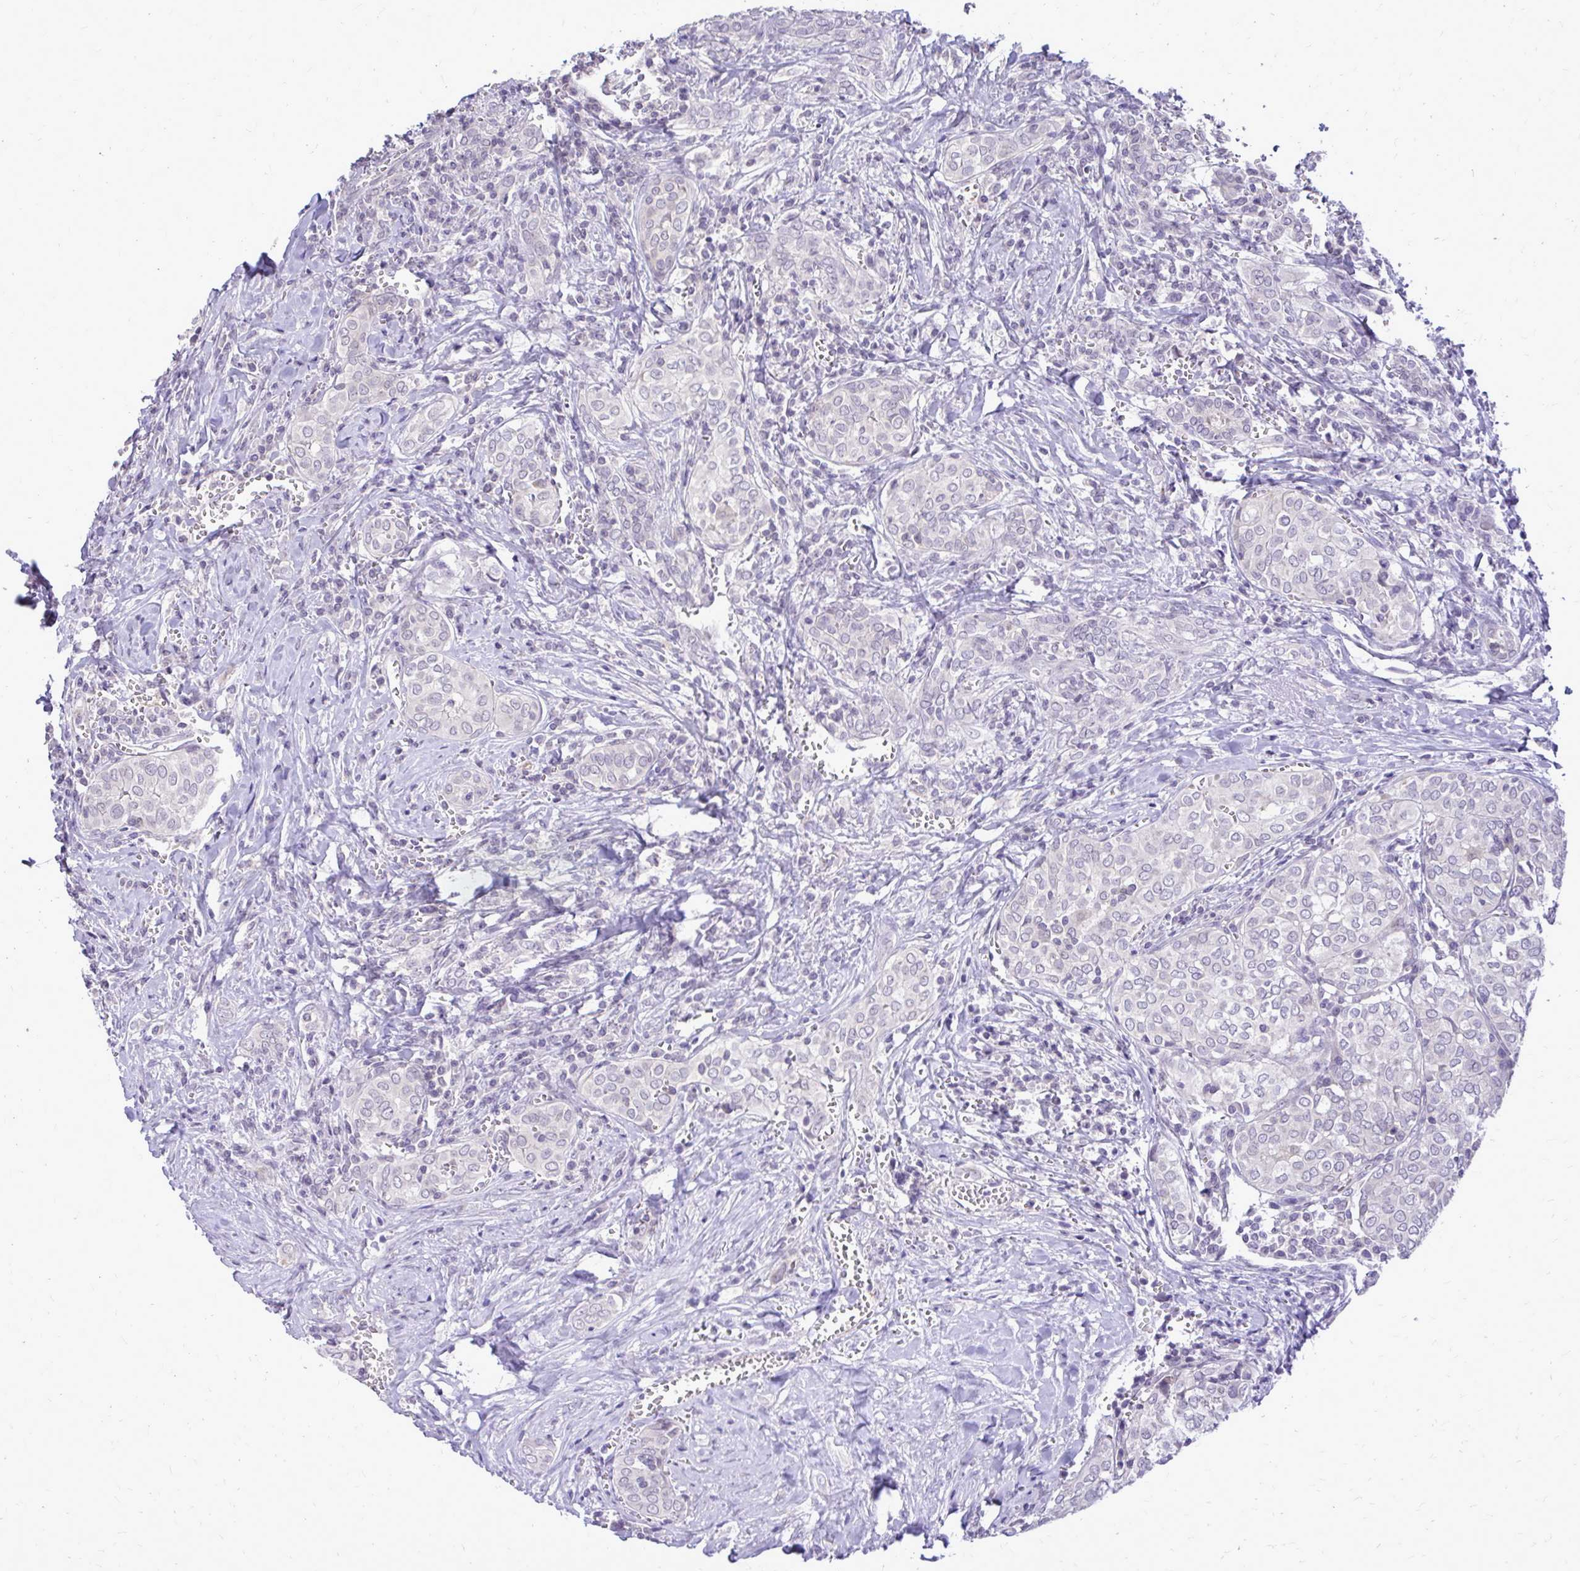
{"staining": {"intensity": "negative", "quantity": "none", "location": "none"}, "tissue": "thyroid cancer", "cell_type": "Tumor cells", "image_type": "cancer", "snomed": [{"axis": "morphology", "description": "Papillary adenocarcinoma, NOS"}, {"axis": "topography", "description": "Thyroid gland"}], "caption": "Immunohistochemical staining of thyroid cancer exhibits no significant staining in tumor cells.", "gene": "DPY19L1", "patient": {"sex": "female", "age": 30}}